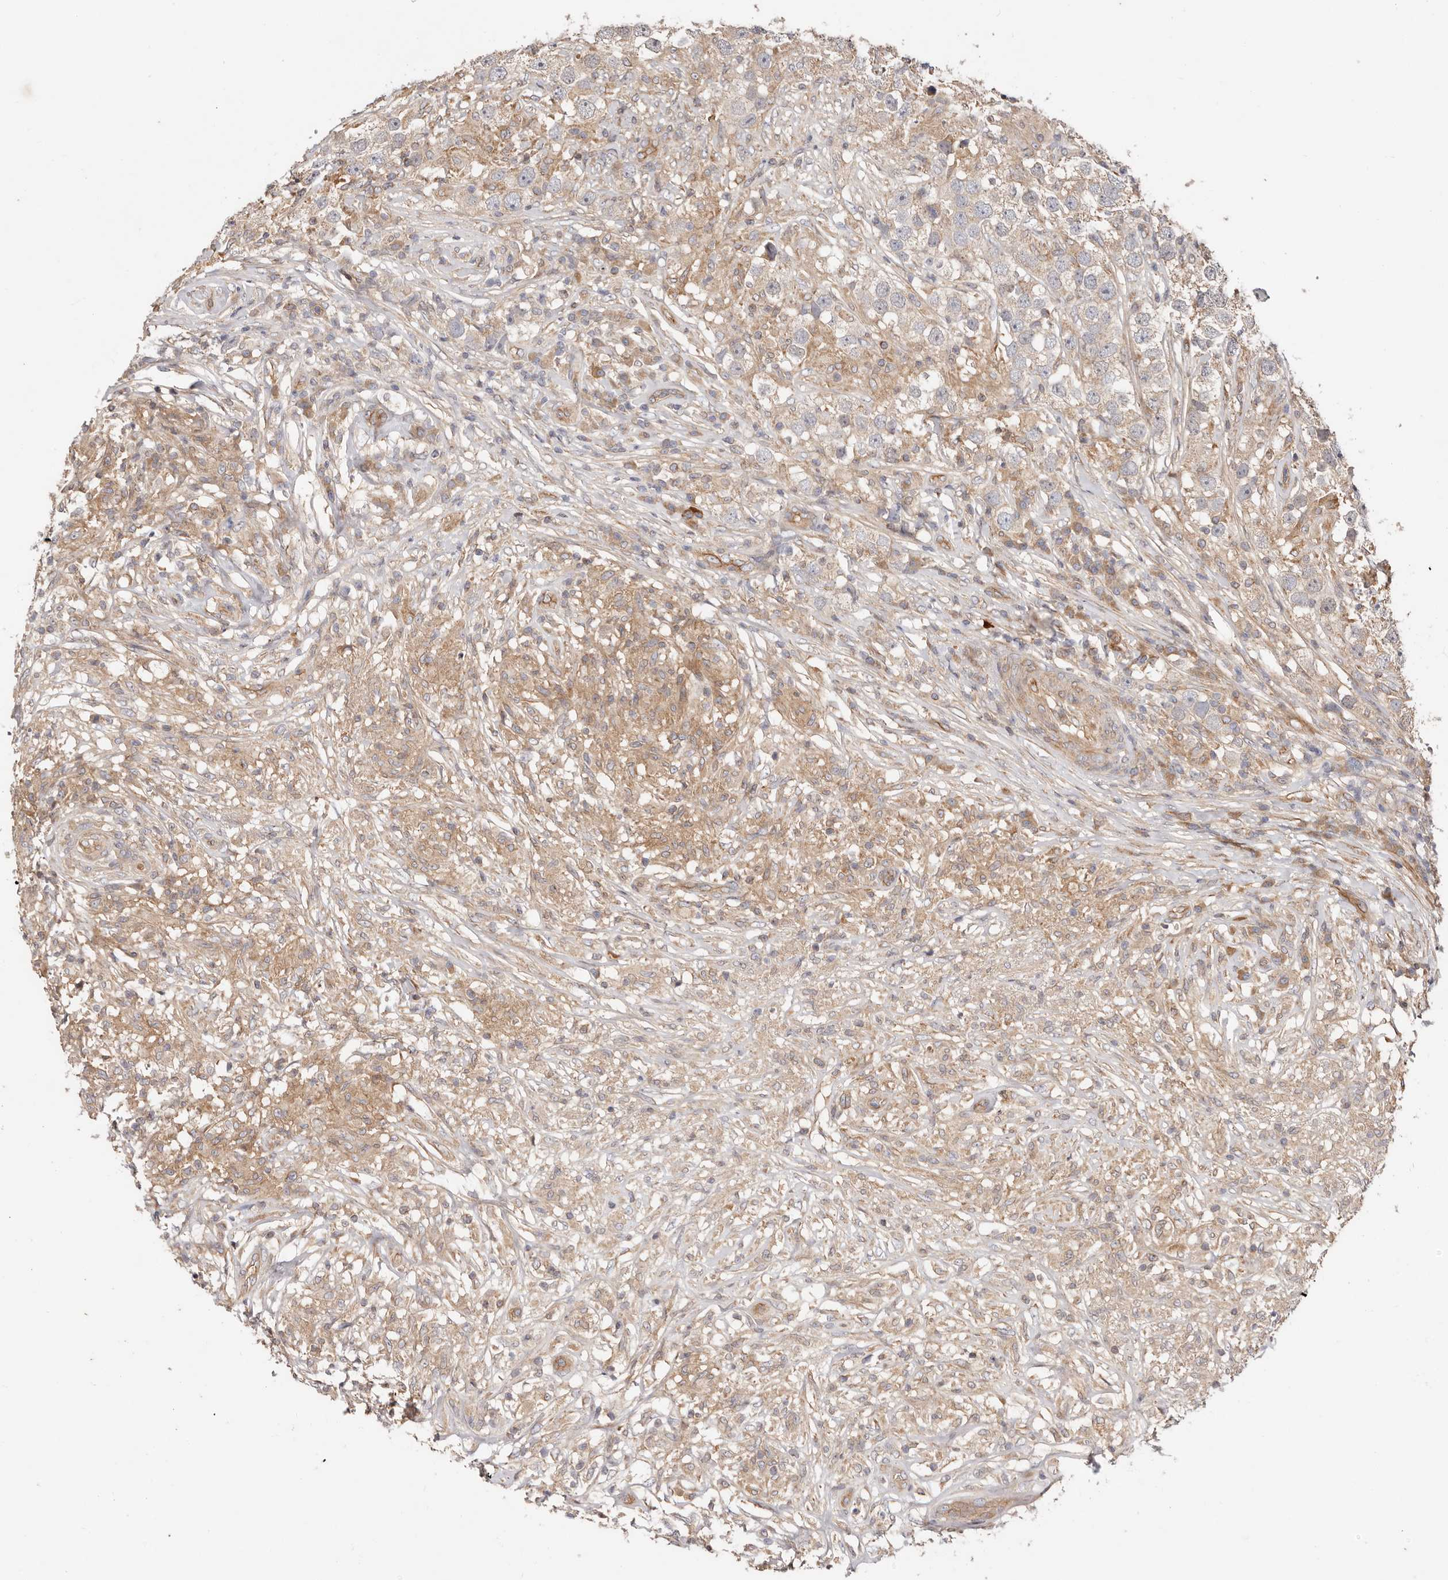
{"staining": {"intensity": "negative", "quantity": "none", "location": "none"}, "tissue": "testis cancer", "cell_type": "Tumor cells", "image_type": "cancer", "snomed": [{"axis": "morphology", "description": "Seminoma, NOS"}, {"axis": "topography", "description": "Testis"}], "caption": "IHC micrograph of neoplastic tissue: testis cancer (seminoma) stained with DAB (3,3'-diaminobenzidine) demonstrates no significant protein expression in tumor cells.", "gene": "MACF1", "patient": {"sex": "male", "age": 49}}